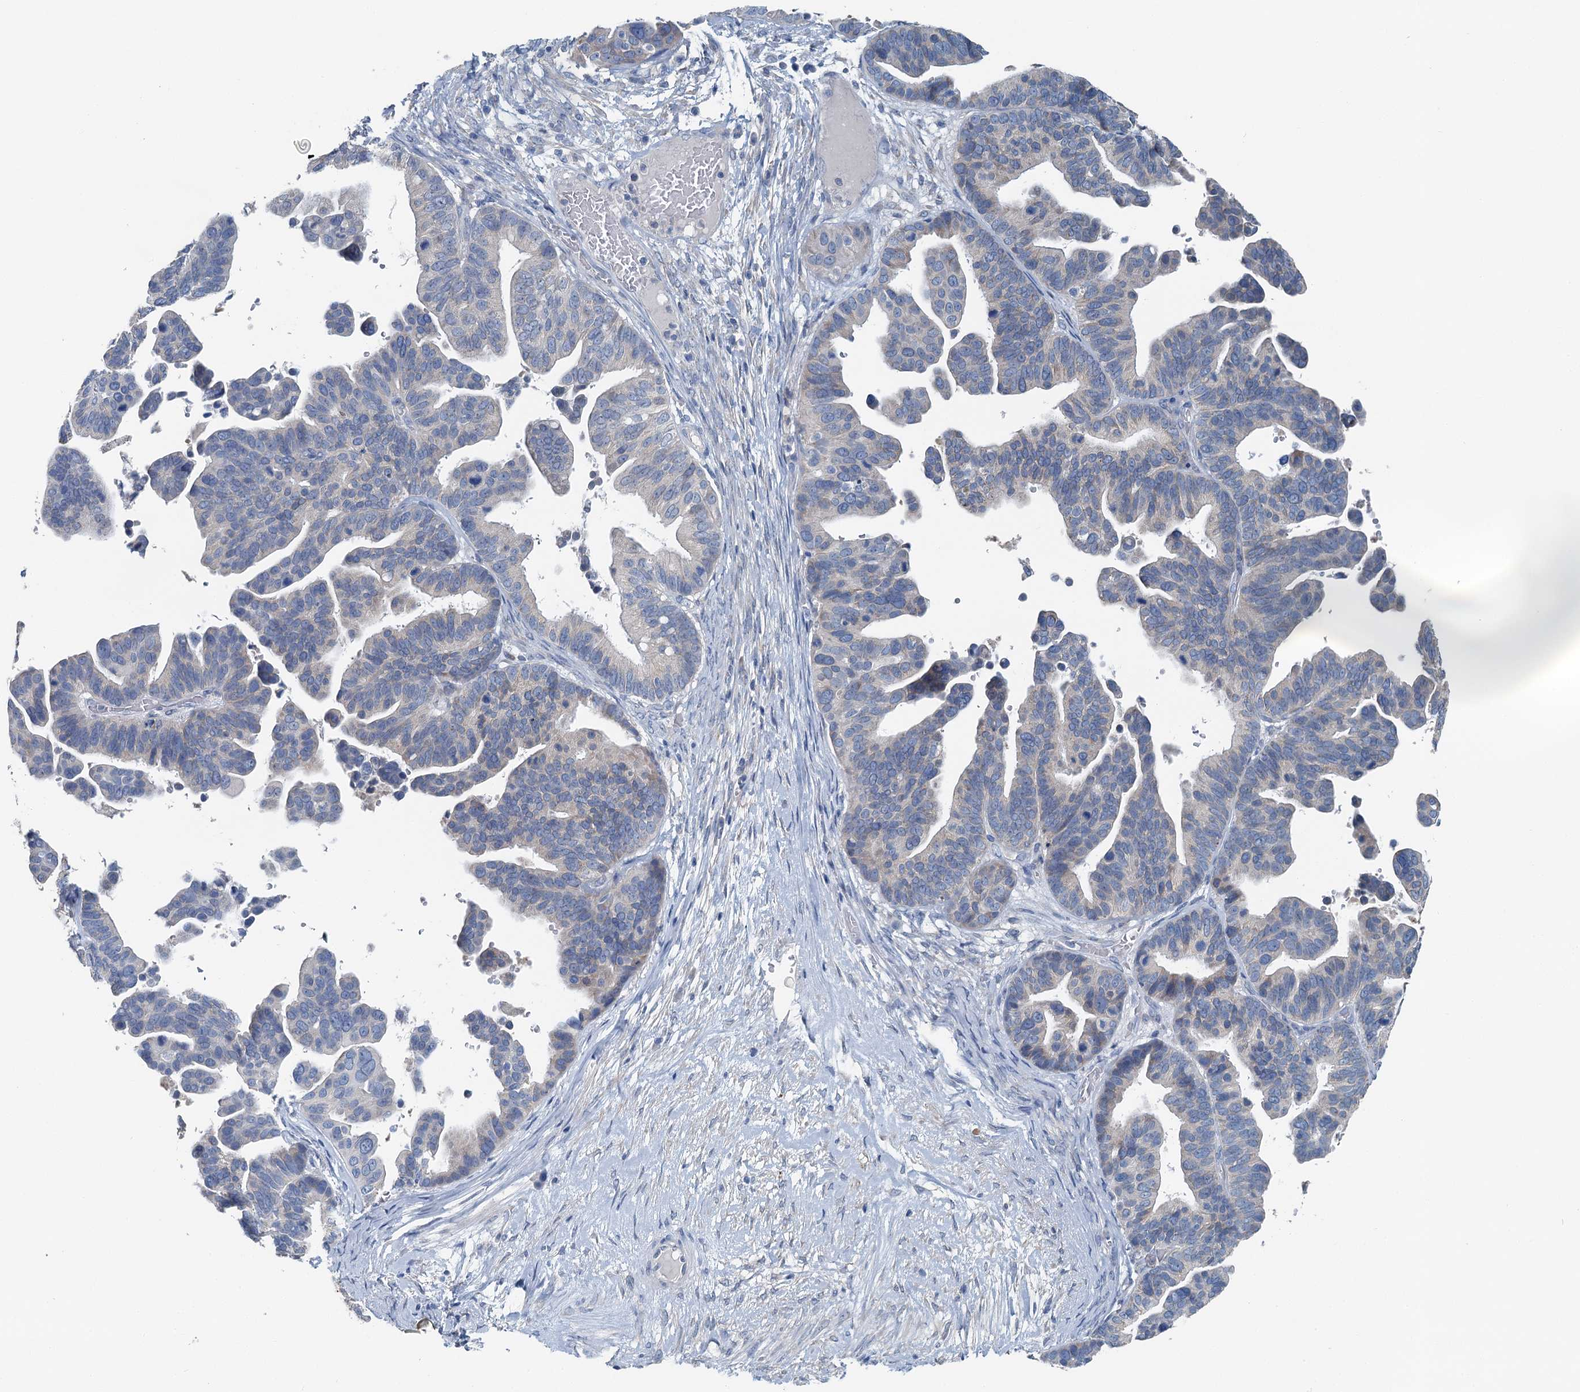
{"staining": {"intensity": "negative", "quantity": "none", "location": "none"}, "tissue": "ovarian cancer", "cell_type": "Tumor cells", "image_type": "cancer", "snomed": [{"axis": "morphology", "description": "Cystadenocarcinoma, serous, NOS"}, {"axis": "topography", "description": "Ovary"}], "caption": "Tumor cells show no significant protein expression in ovarian cancer.", "gene": "C6orf120", "patient": {"sex": "female", "age": 56}}